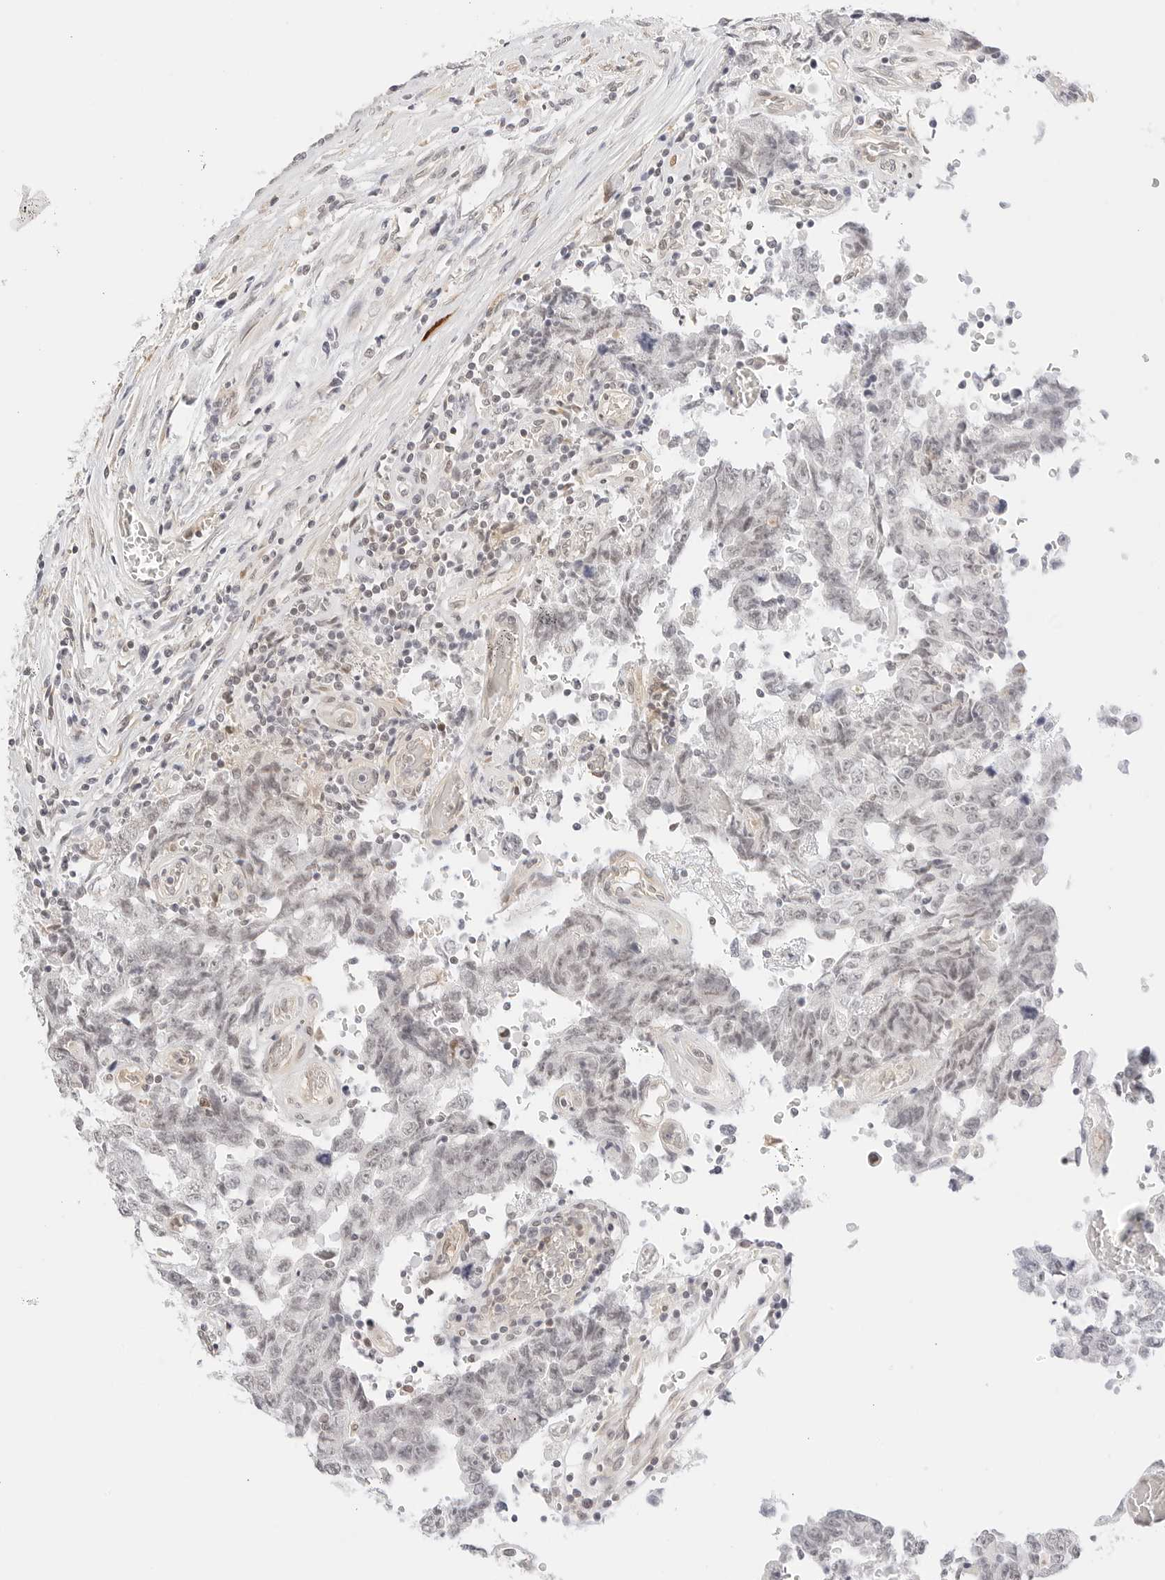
{"staining": {"intensity": "weak", "quantity": "25%-75%", "location": "nuclear"}, "tissue": "testis cancer", "cell_type": "Tumor cells", "image_type": "cancer", "snomed": [{"axis": "morphology", "description": "Carcinoma, Embryonal, NOS"}, {"axis": "topography", "description": "Testis"}], "caption": "The photomicrograph reveals immunohistochemical staining of embryonal carcinoma (testis). There is weak nuclear staining is identified in about 25%-75% of tumor cells. Using DAB (brown) and hematoxylin (blue) stains, captured at high magnification using brightfield microscopy.", "gene": "TEKT2", "patient": {"sex": "male", "age": 26}}